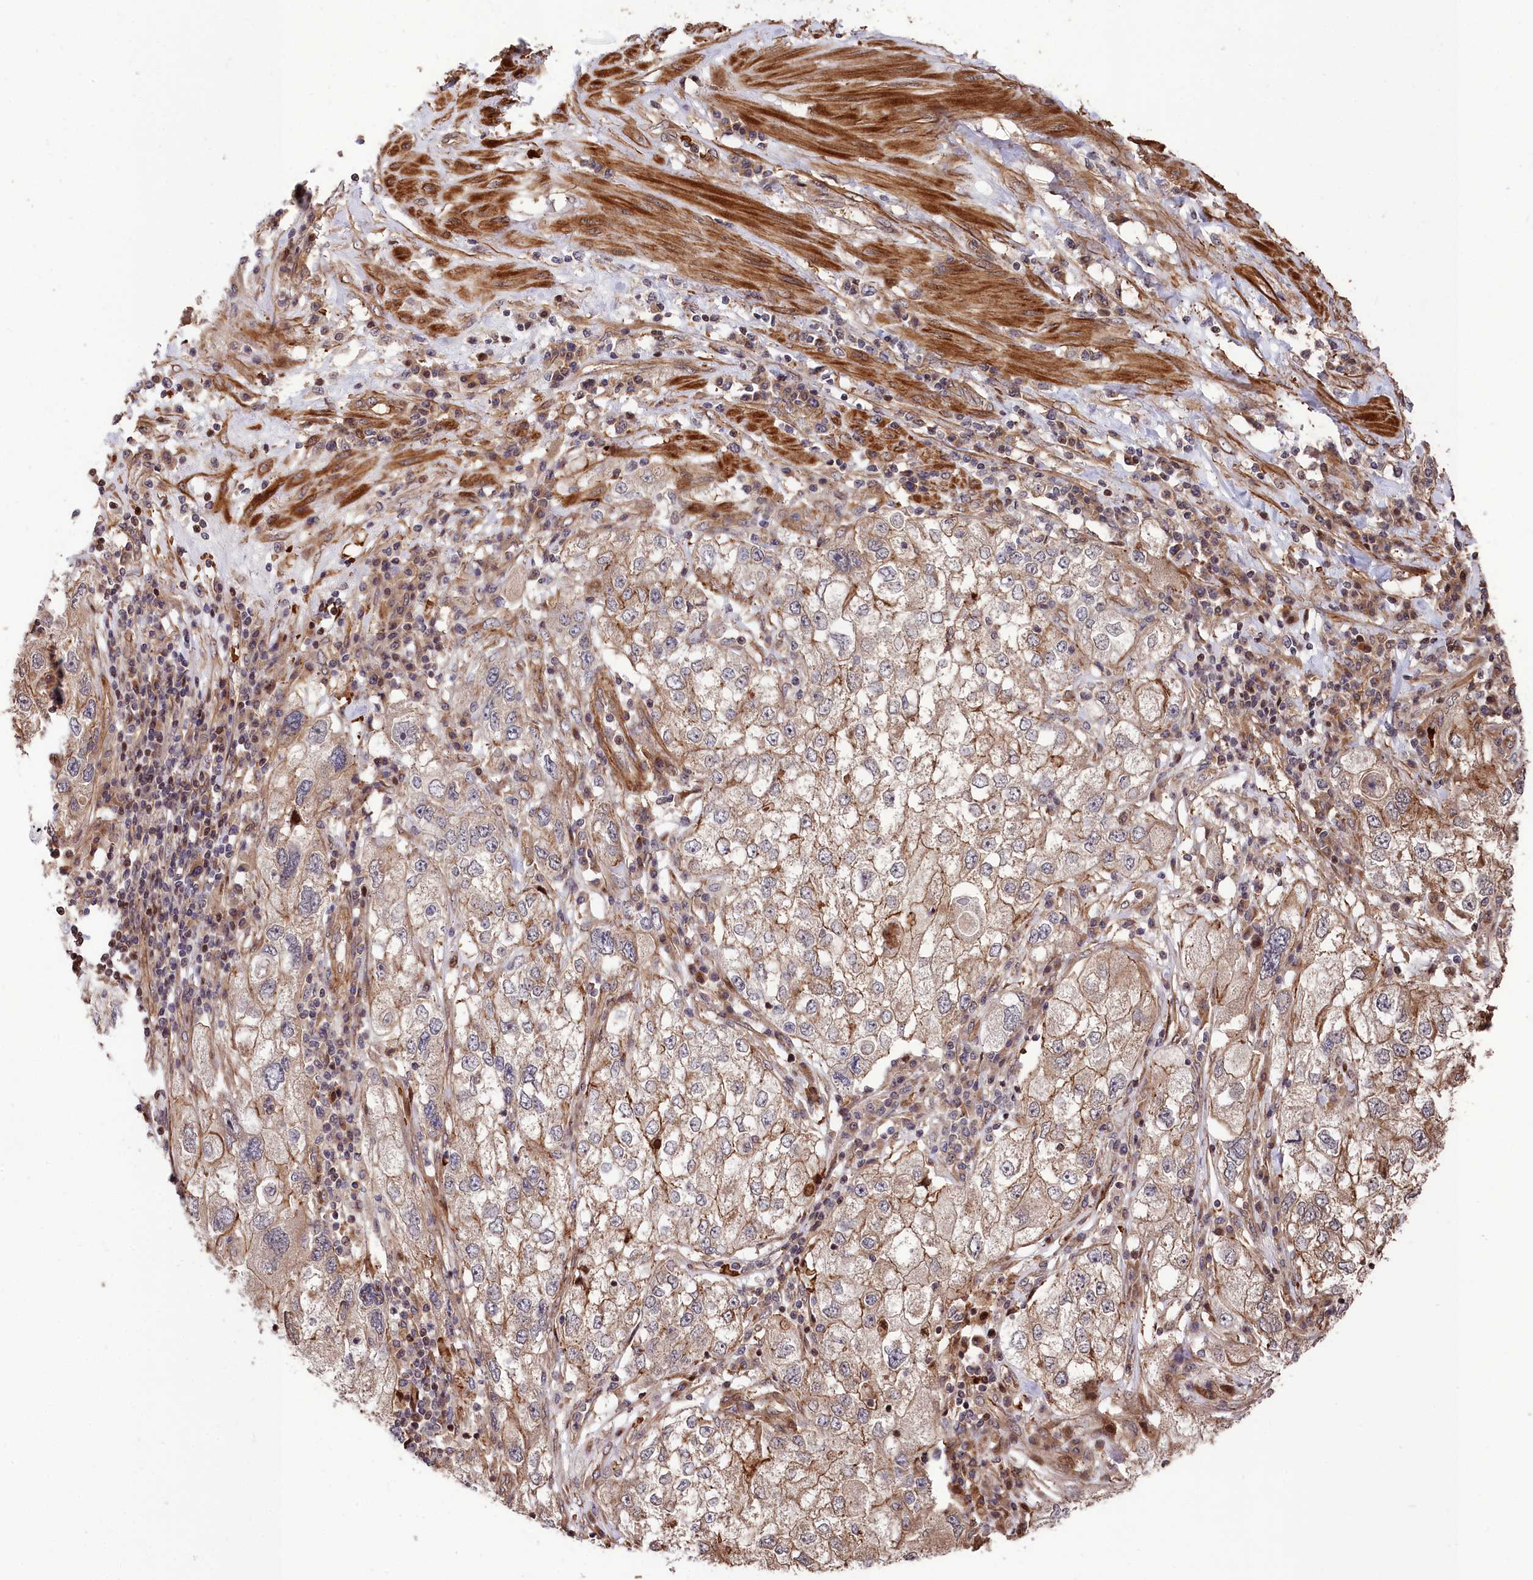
{"staining": {"intensity": "moderate", "quantity": "25%-75%", "location": "cytoplasmic/membranous"}, "tissue": "endometrial cancer", "cell_type": "Tumor cells", "image_type": "cancer", "snomed": [{"axis": "morphology", "description": "Adenocarcinoma, NOS"}, {"axis": "topography", "description": "Endometrium"}], "caption": "A photomicrograph of adenocarcinoma (endometrial) stained for a protein reveals moderate cytoplasmic/membranous brown staining in tumor cells.", "gene": "TNKS1BP1", "patient": {"sex": "female", "age": 49}}